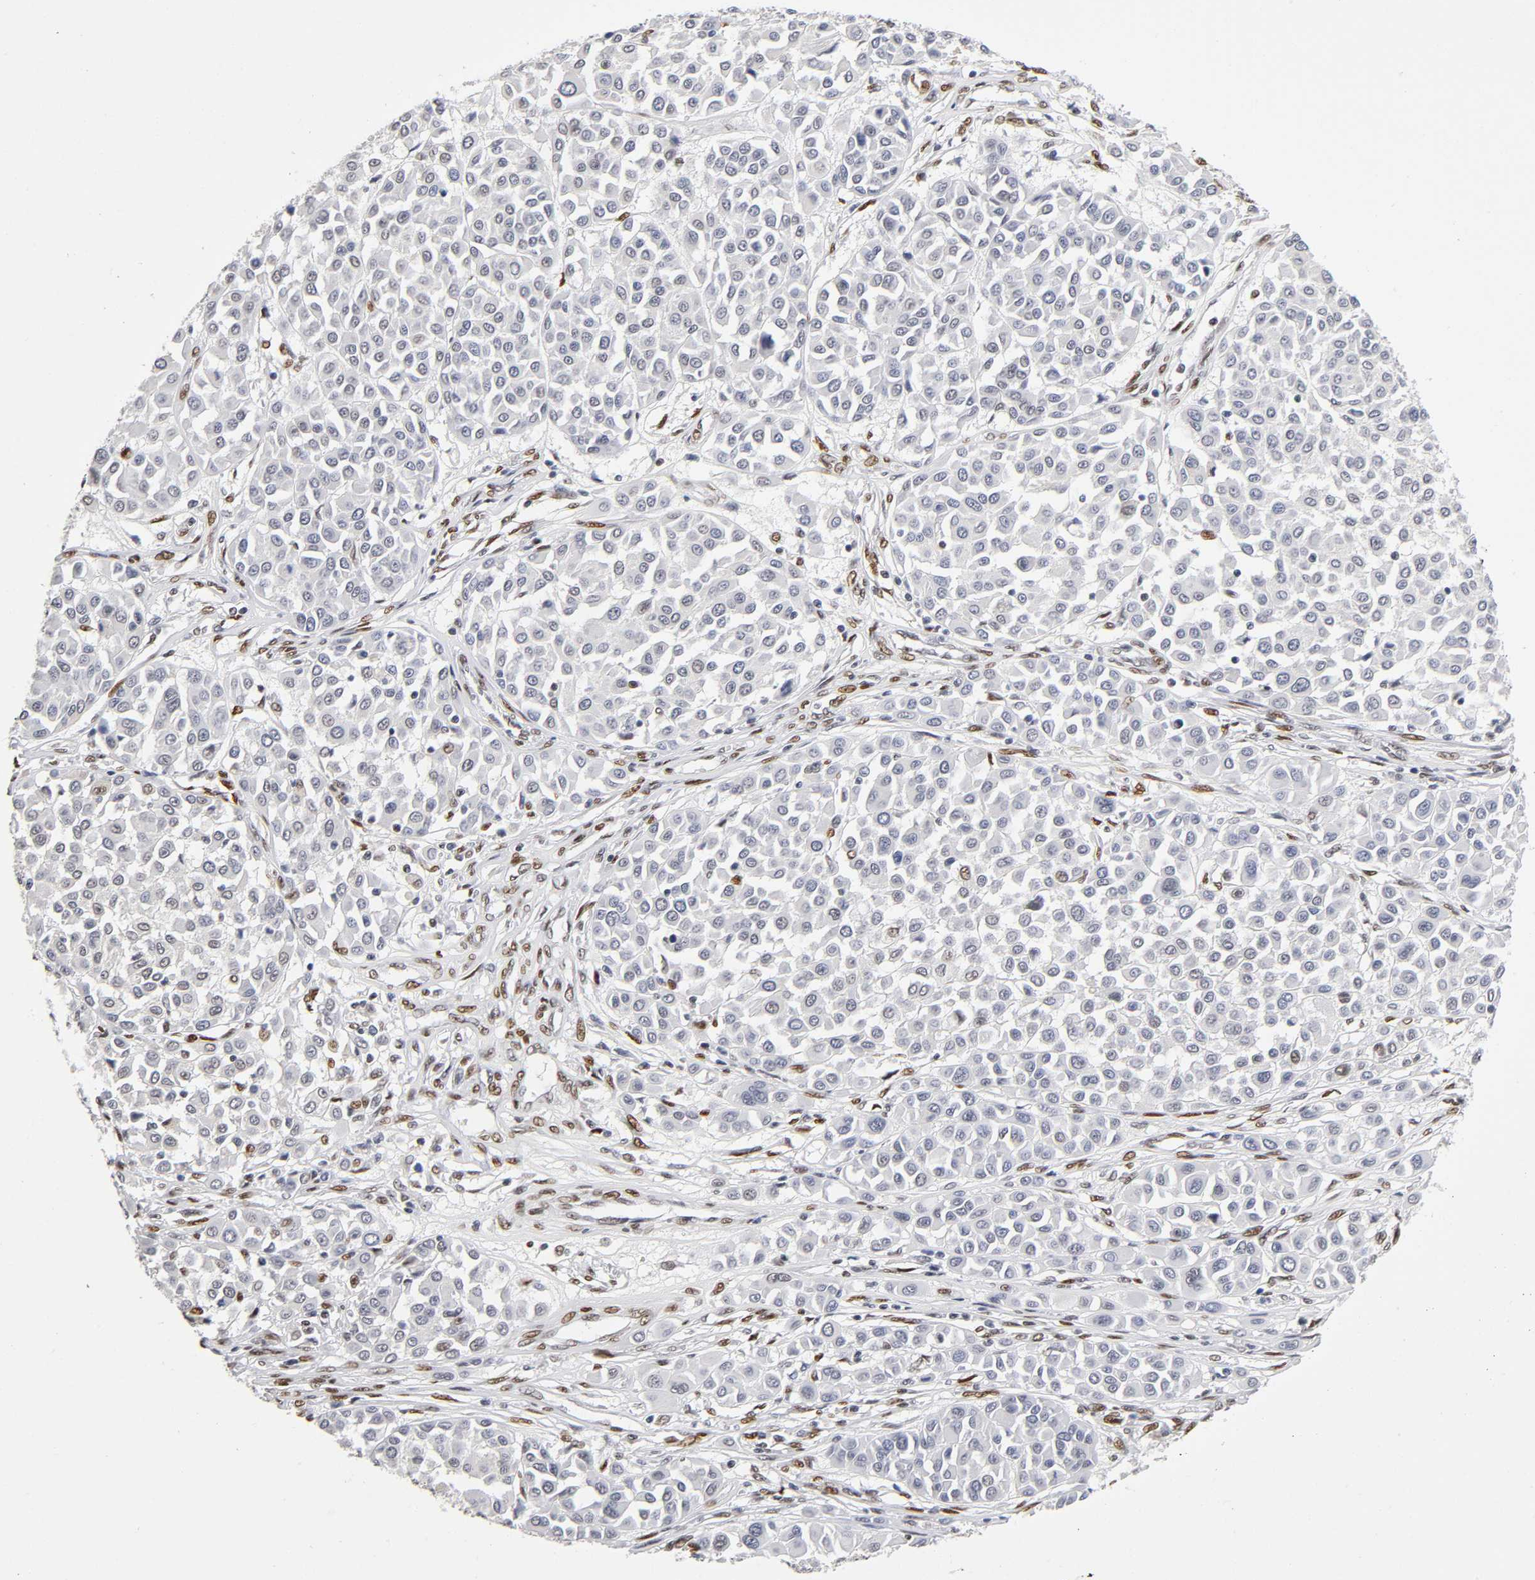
{"staining": {"intensity": "negative", "quantity": "none", "location": "none"}, "tissue": "melanoma", "cell_type": "Tumor cells", "image_type": "cancer", "snomed": [{"axis": "morphology", "description": "Malignant melanoma, Metastatic site"}, {"axis": "topography", "description": "Soft tissue"}], "caption": "This histopathology image is of malignant melanoma (metastatic site) stained with immunohistochemistry (IHC) to label a protein in brown with the nuclei are counter-stained blue. There is no expression in tumor cells. Brightfield microscopy of IHC stained with DAB (brown) and hematoxylin (blue), captured at high magnification.", "gene": "NR3C1", "patient": {"sex": "male", "age": 41}}